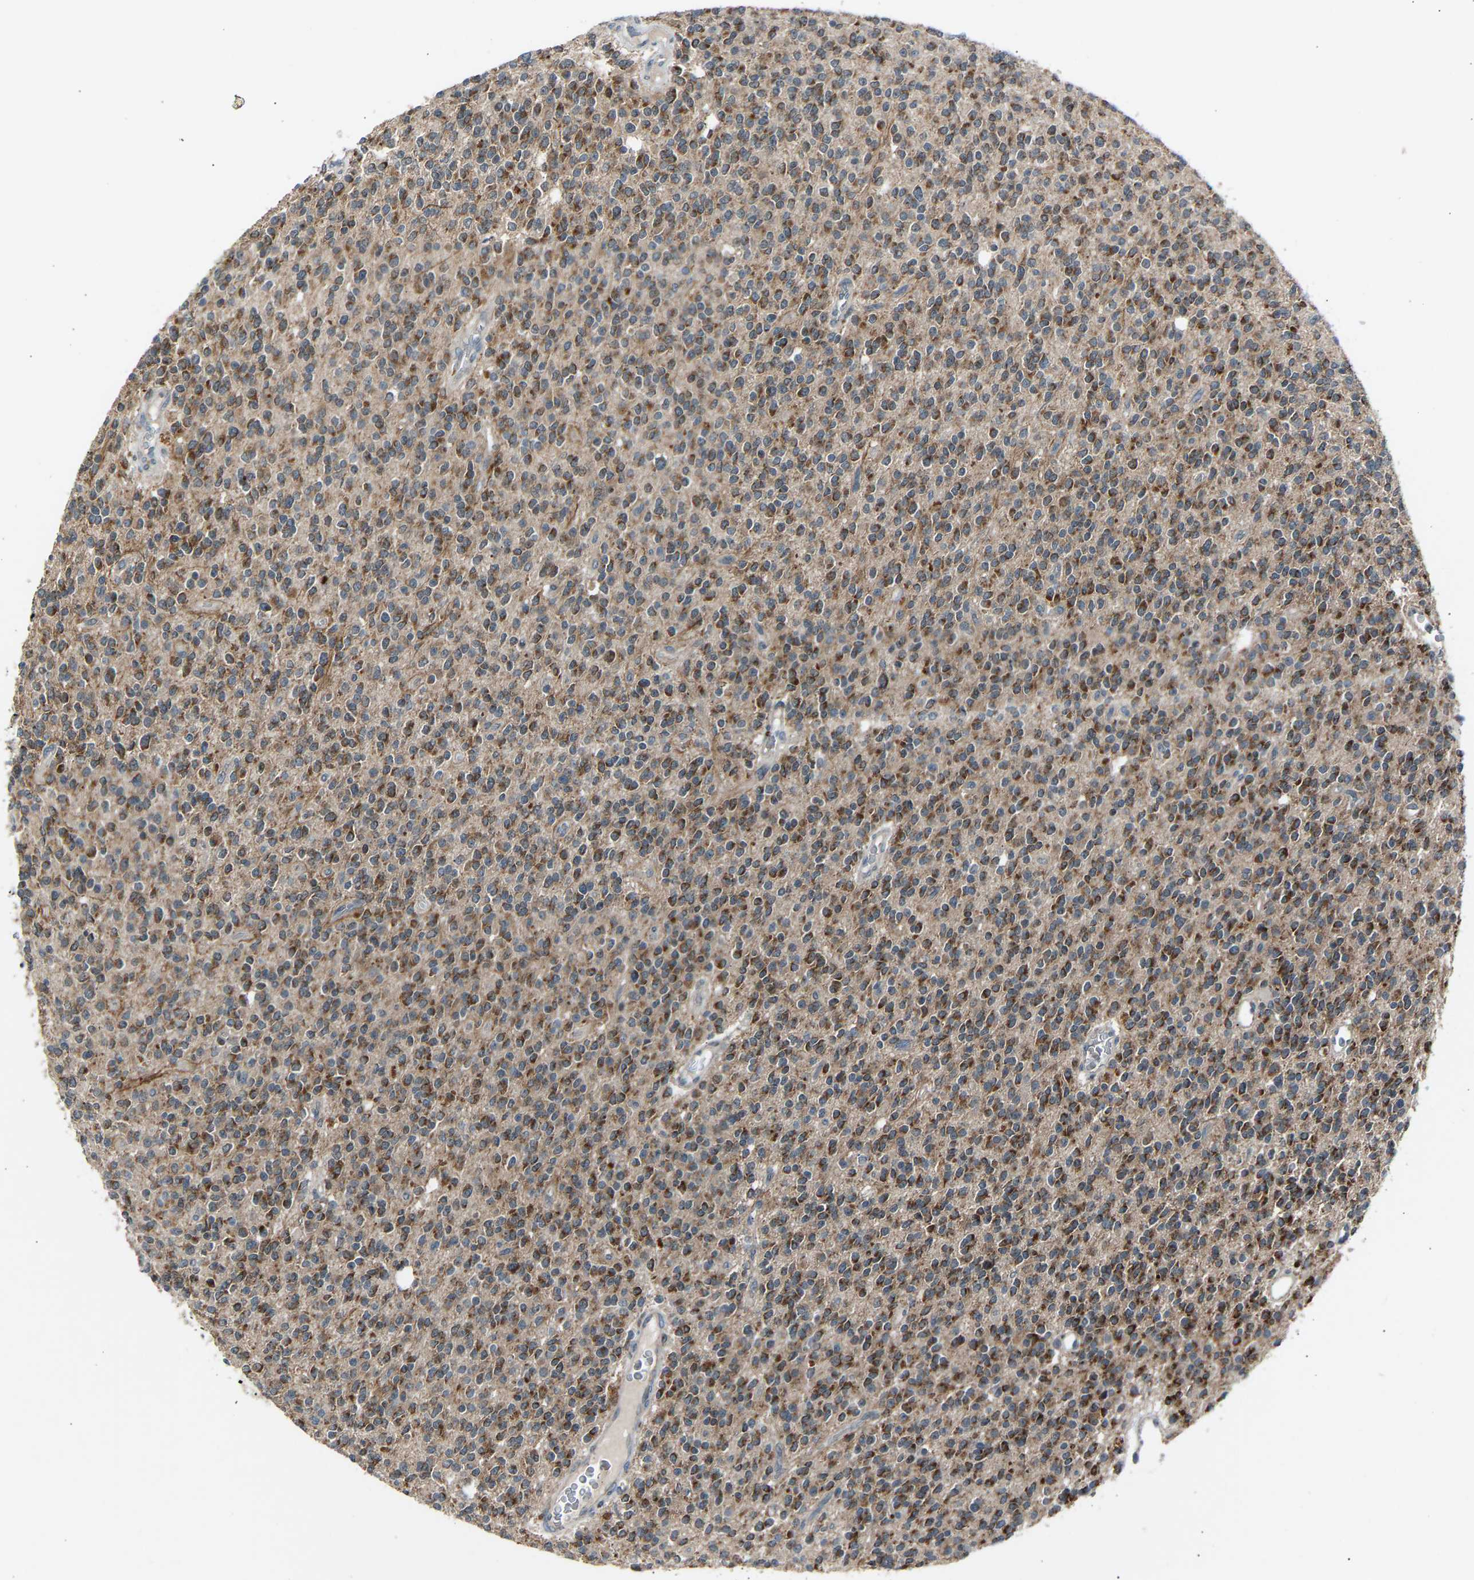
{"staining": {"intensity": "strong", "quantity": ">75%", "location": "cytoplasmic/membranous"}, "tissue": "glioma", "cell_type": "Tumor cells", "image_type": "cancer", "snomed": [{"axis": "morphology", "description": "Glioma, malignant, High grade"}, {"axis": "topography", "description": "Brain"}], "caption": "Immunohistochemical staining of human malignant glioma (high-grade) shows strong cytoplasmic/membranous protein expression in approximately >75% of tumor cells.", "gene": "SLIRP", "patient": {"sex": "male", "age": 34}}